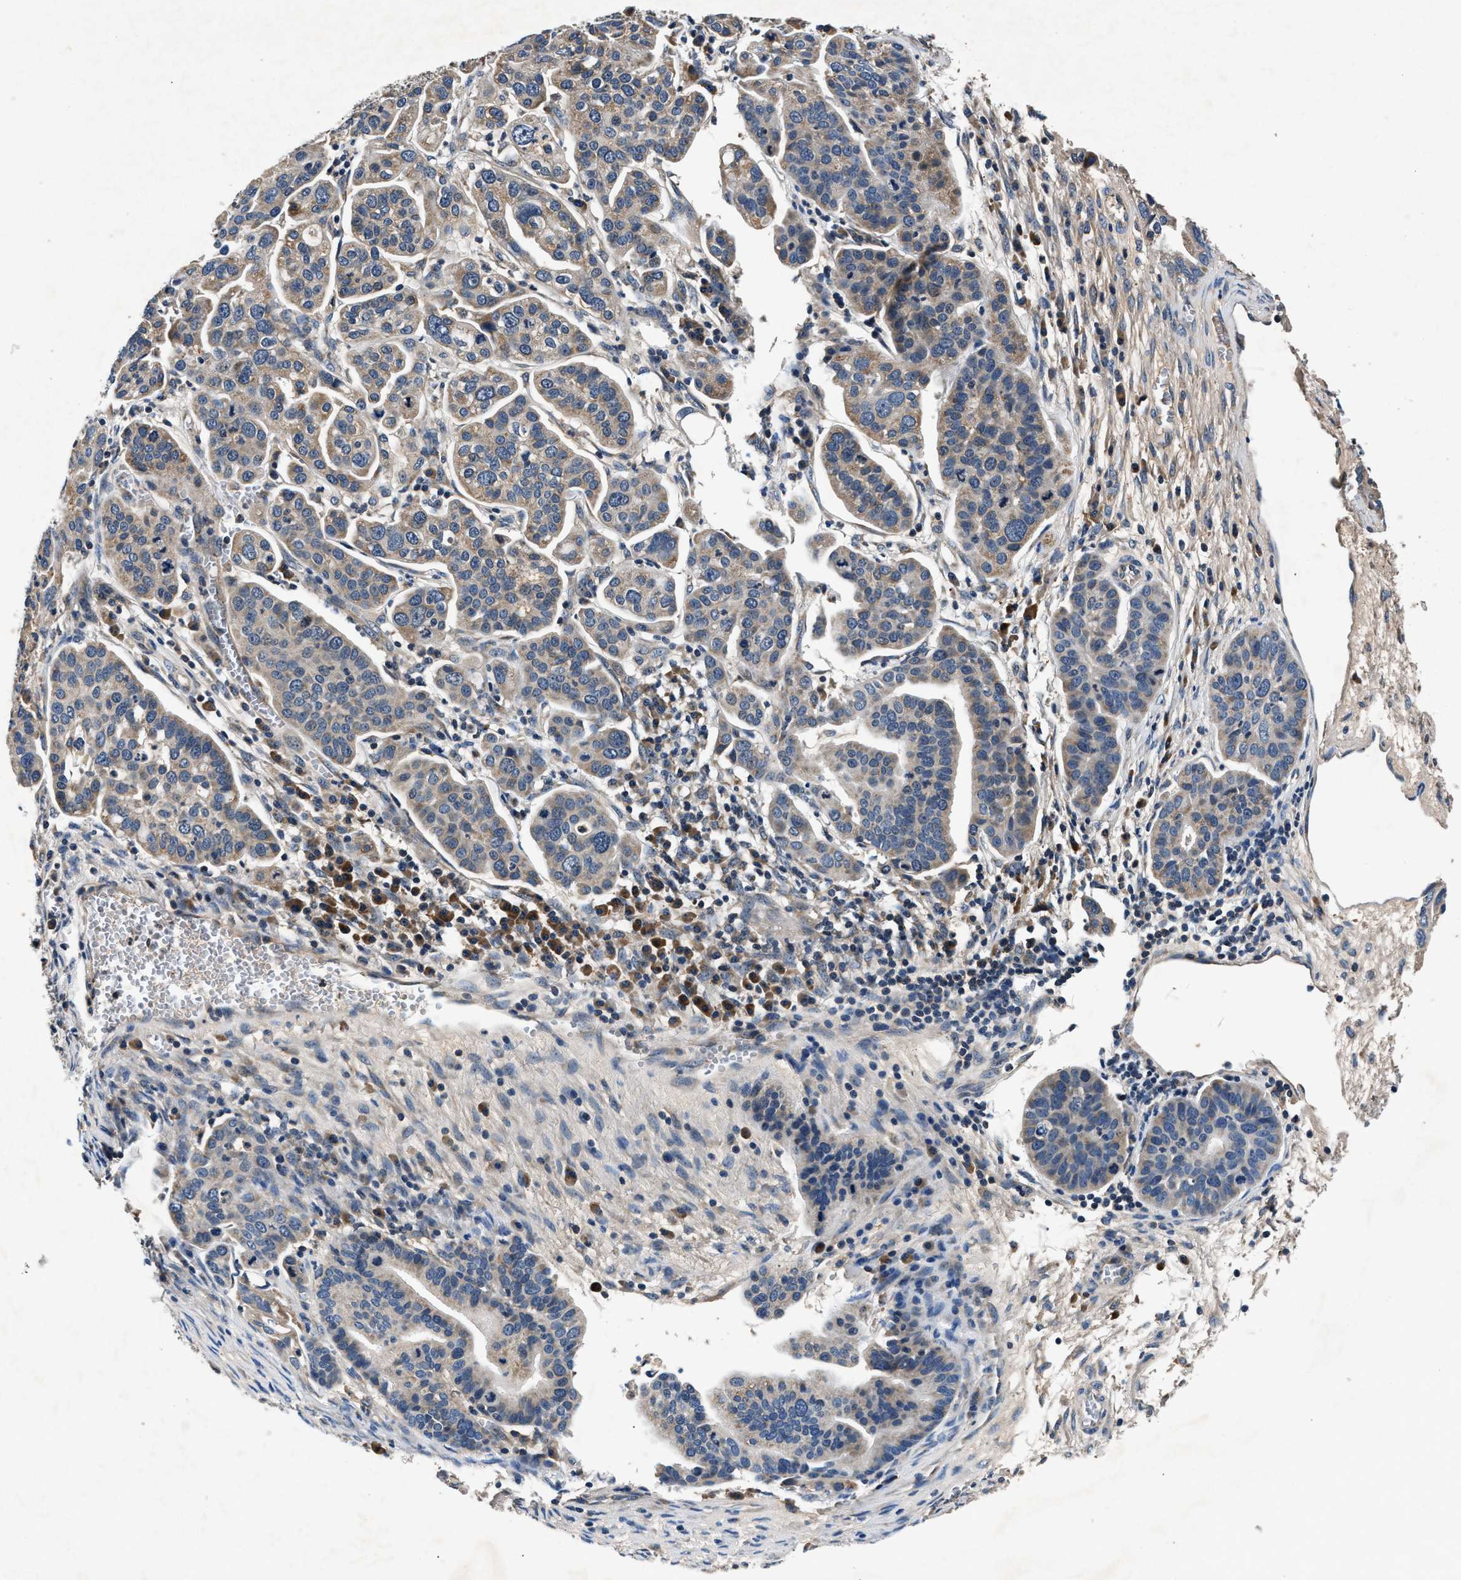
{"staining": {"intensity": "moderate", "quantity": "25%-75%", "location": "cytoplasmic/membranous"}, "tissue": "ovarian cancer", "cell_type": "Tumor cells", "image_type": "cancer", "snomed": [{"axis": "morphology", "description": "Cystadenocarcinoma, serous, NOS"}, {"axis": "topography", "description": "Ovary"}], "caption": "IHC (DAB (3,3'-diaminobenzidine)) staining of ovarian serous cystadenocarcinoma exhibits moderate cytoplasmic/membranous protein staining in about 25%-75% of tumor cells. The staining was performed using DAB (3,3'-diaminobenzidine) to visualize the protein expression in brown, while the nuclei were stained in blue with hematoxylin (Magnification: 20x).", "gene": "IMMT", "patient": {"sex": "female", "age": 56}}